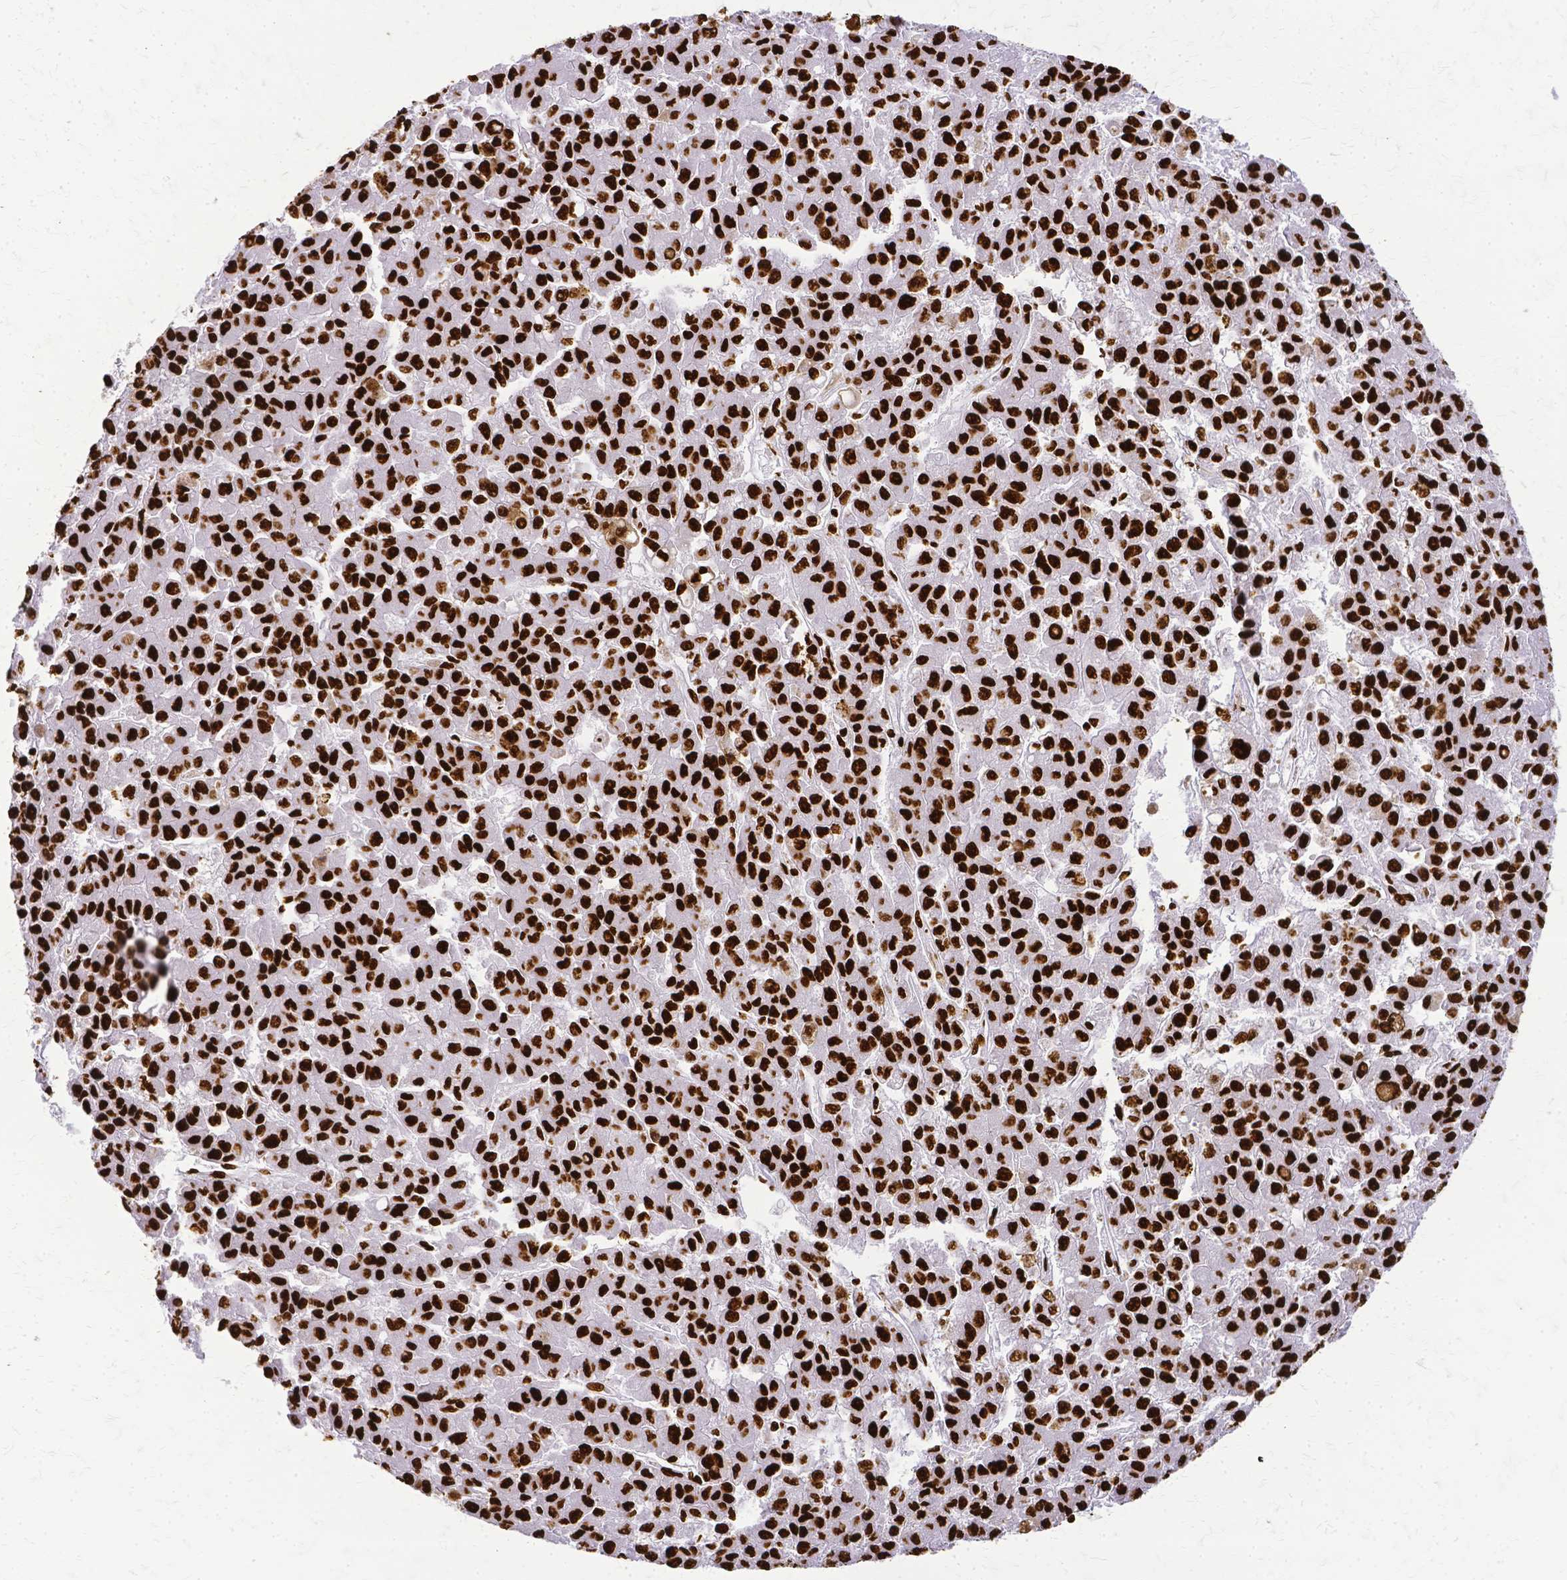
{"staining": {"intensity": "strong", "quantity": ">75%", "location": "nuclear"}, "tissue": "liver cancer", "cell_type": "Tumor cells", "image_type": "cancer", "snomed": [{"axis": "morphology", "description": "Carcinoma, Hepatocellular, NOS"}, {"axis": "topography", "description": "Liver"}], "caption": "DAB (3,3'-diaminobenzidine) immunohistochemical staining of liver cancer (hepatocellular carcinoma) demonstrates strong nuclear protein positivity in about >75% of tumor cells.", "gene": "SFPQ", "patient": {"sex": "male", "age": 70}}